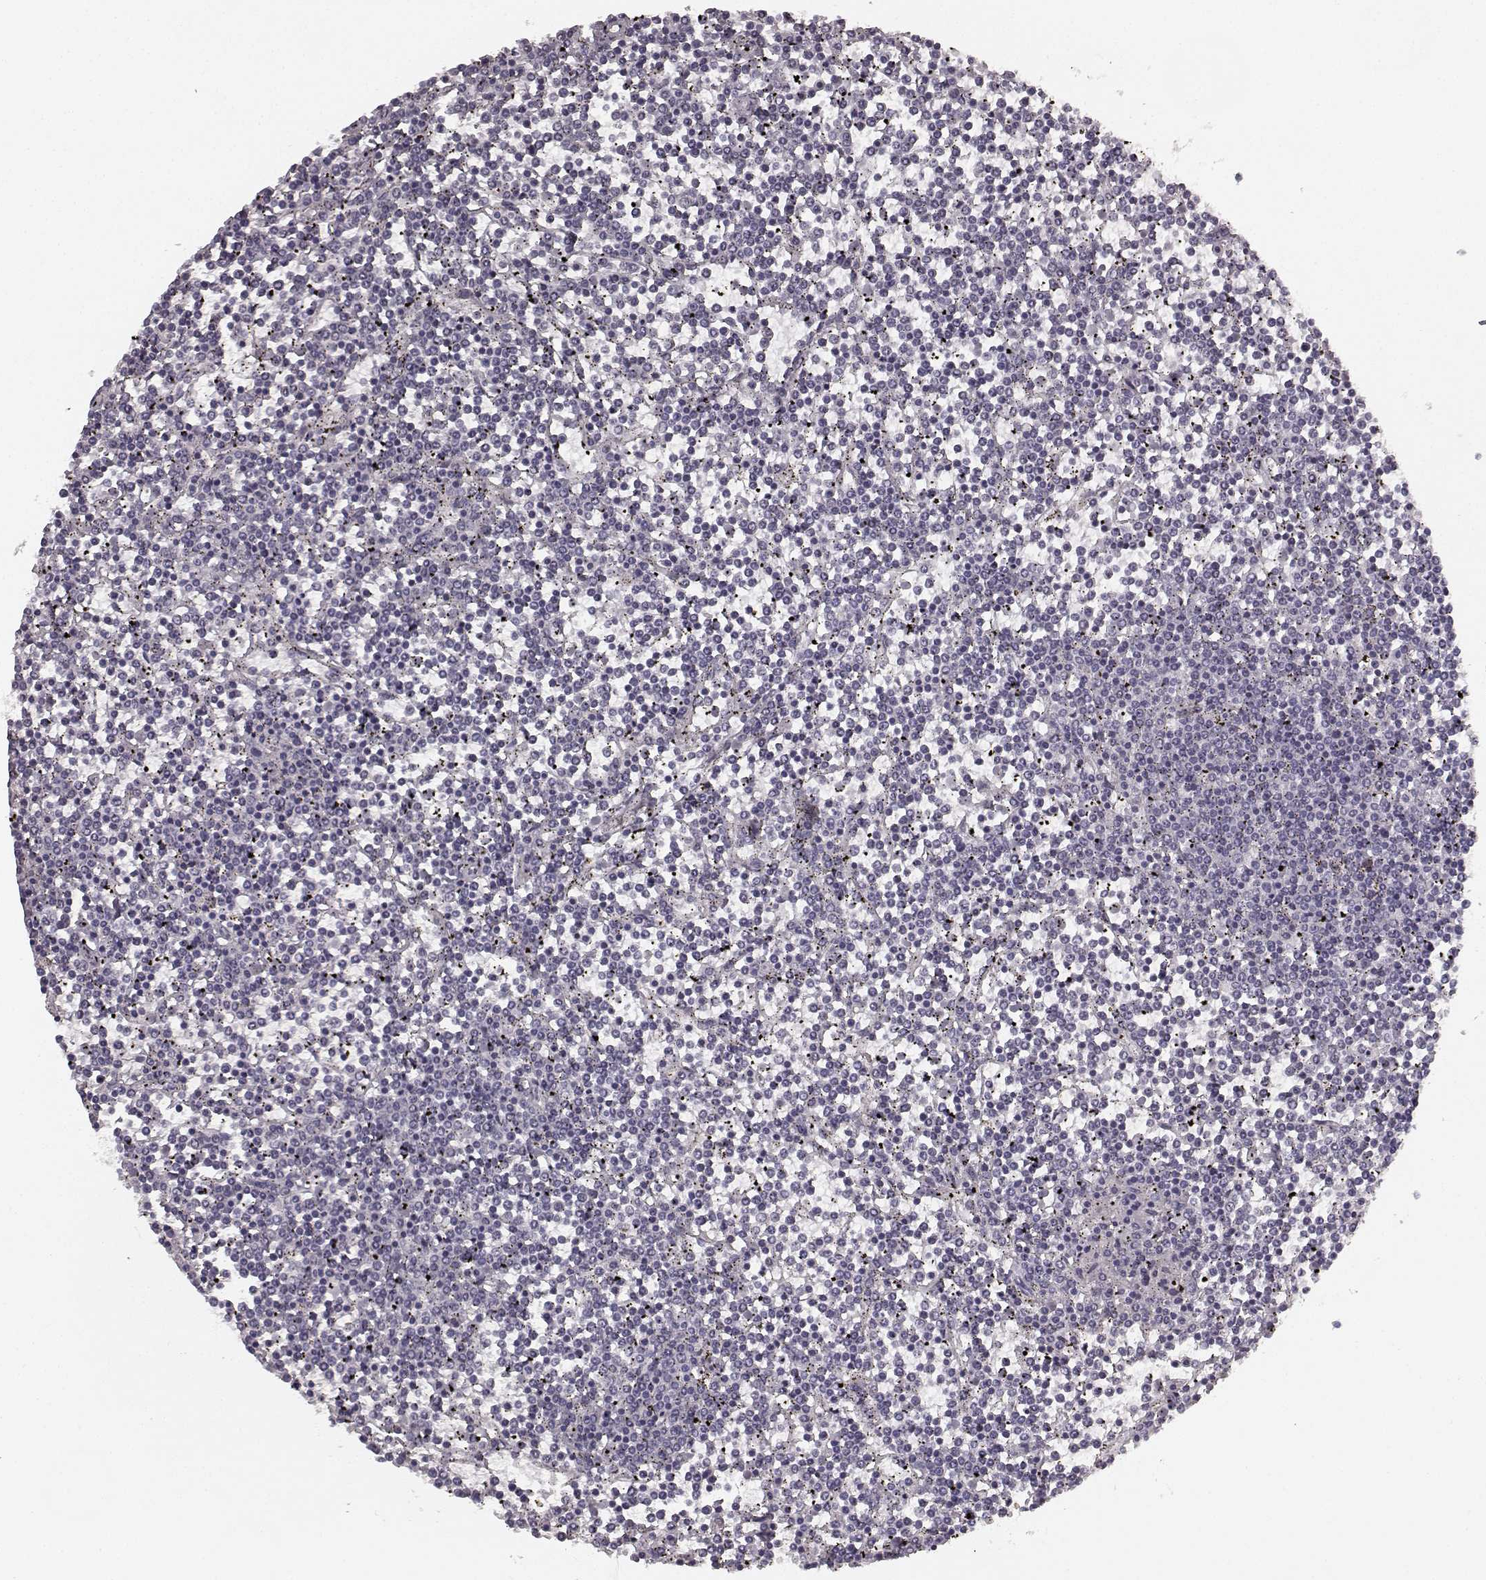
{"staining": {"intensity": "negative", "quantity": "none", "location": "none"}, "tissue": "lymphoma", "cell_type": "Tumor cells", "image_type": "cancer", "snomed": [{"axis": "morphology", "description": "Malignant lymphoma, non-Hodgkin's type, Low grade"}, {"axis": "topography", "description": "Spleen"}], "caption": "Lymphoma stained for a protein using immunohistochemistry (IHC) demonstrates no staining tumor cells.", "gene": "RIT2", "patient": {"sex": "female", "age": 19}}